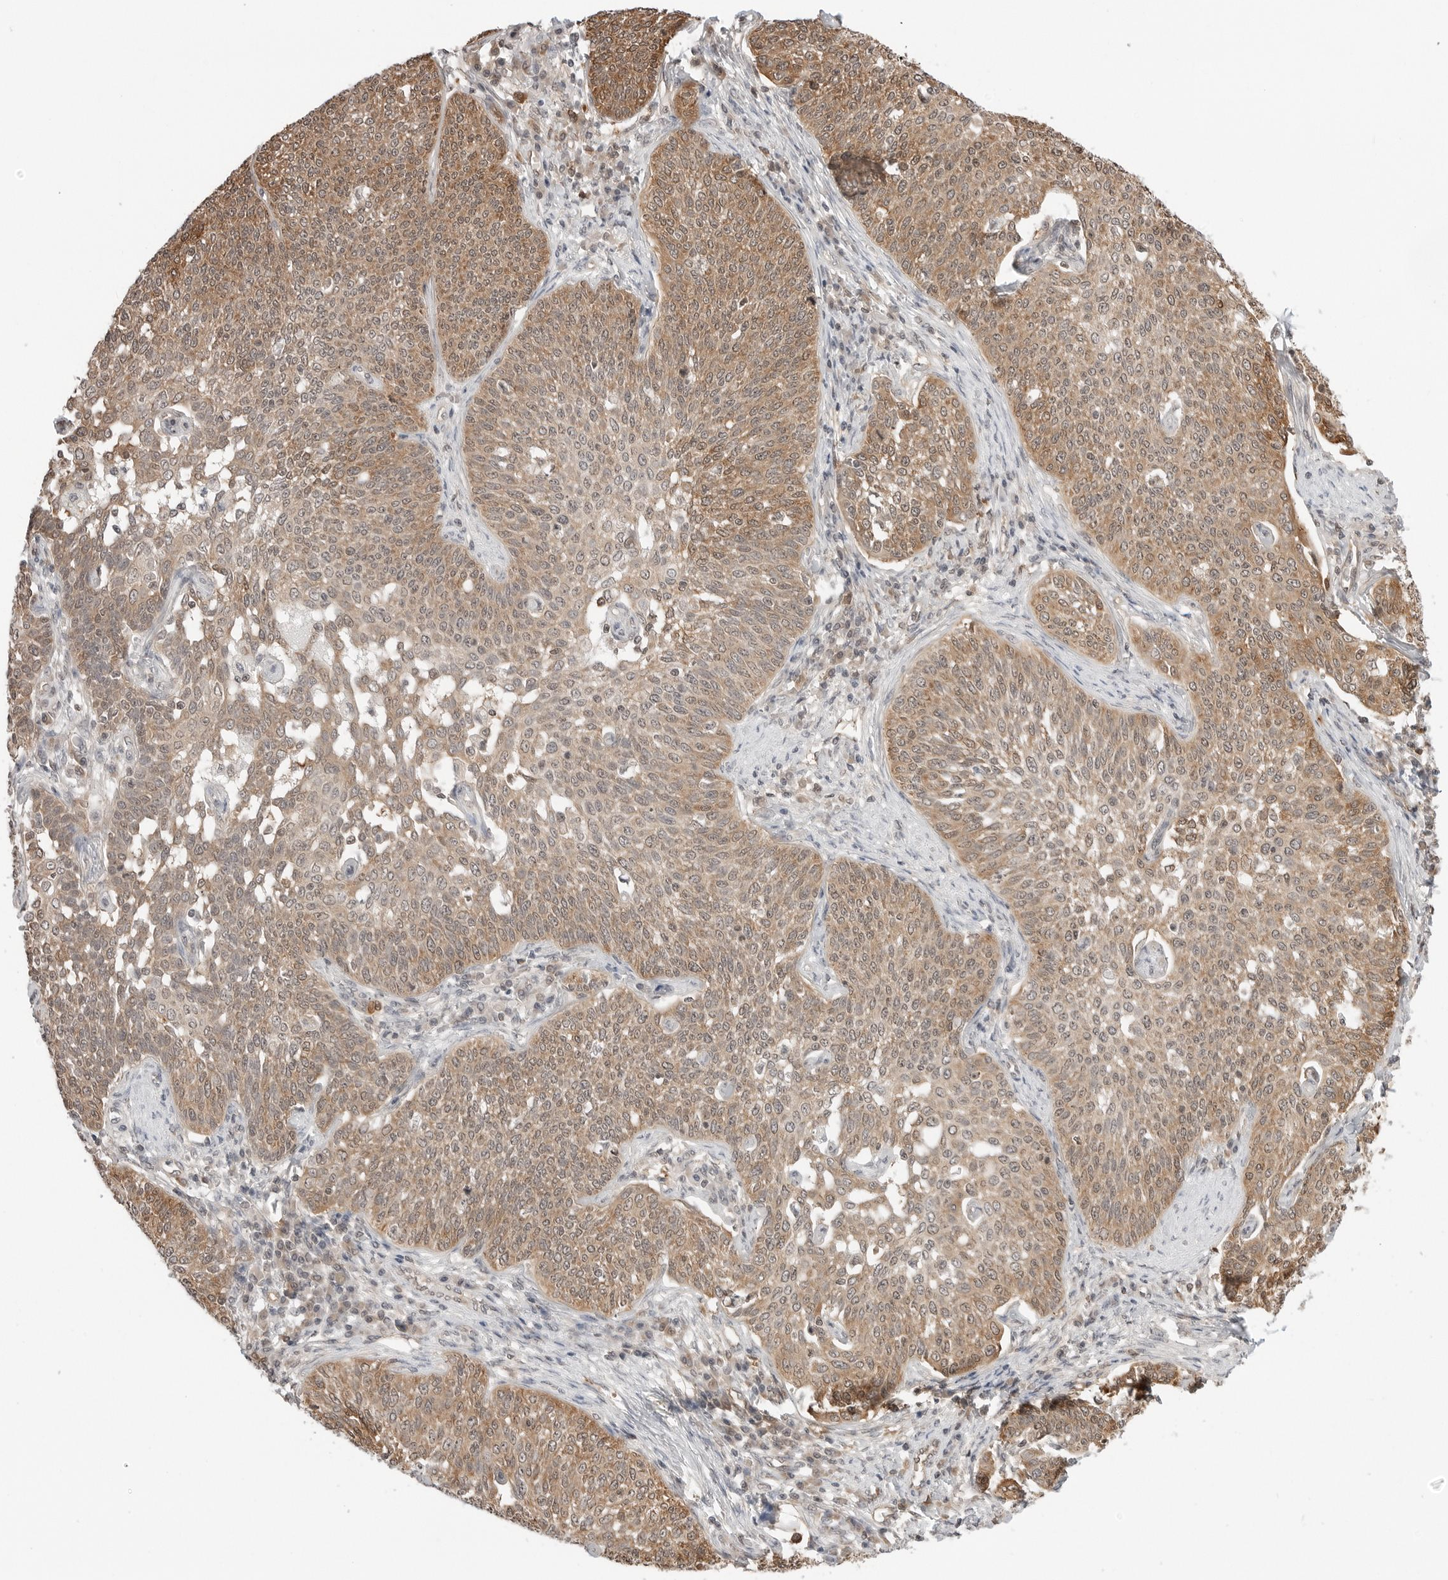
{"staining": {"intensity": "moderate", "quantity": ">75%", "location": "cytoplasmic/membranous"}, "tissue": "cervical cancer", "cell_type": "Tumor cells", "image_type": "cancer", "snomed": [{"axis": "morphology", "description": "Squamous cell carcinoma, NOS"}, {"axis": "topography", "description": "Cervix"}], "caption": "Immunohistochemical staining of human squamous cell carcinoma (cervical) shows medium levels of moderate cytoplasmic/membranous expression in approximately >75% of tumor cells.", "gene": "NUDC", "patient": {"sex": "female", "age": 34}}